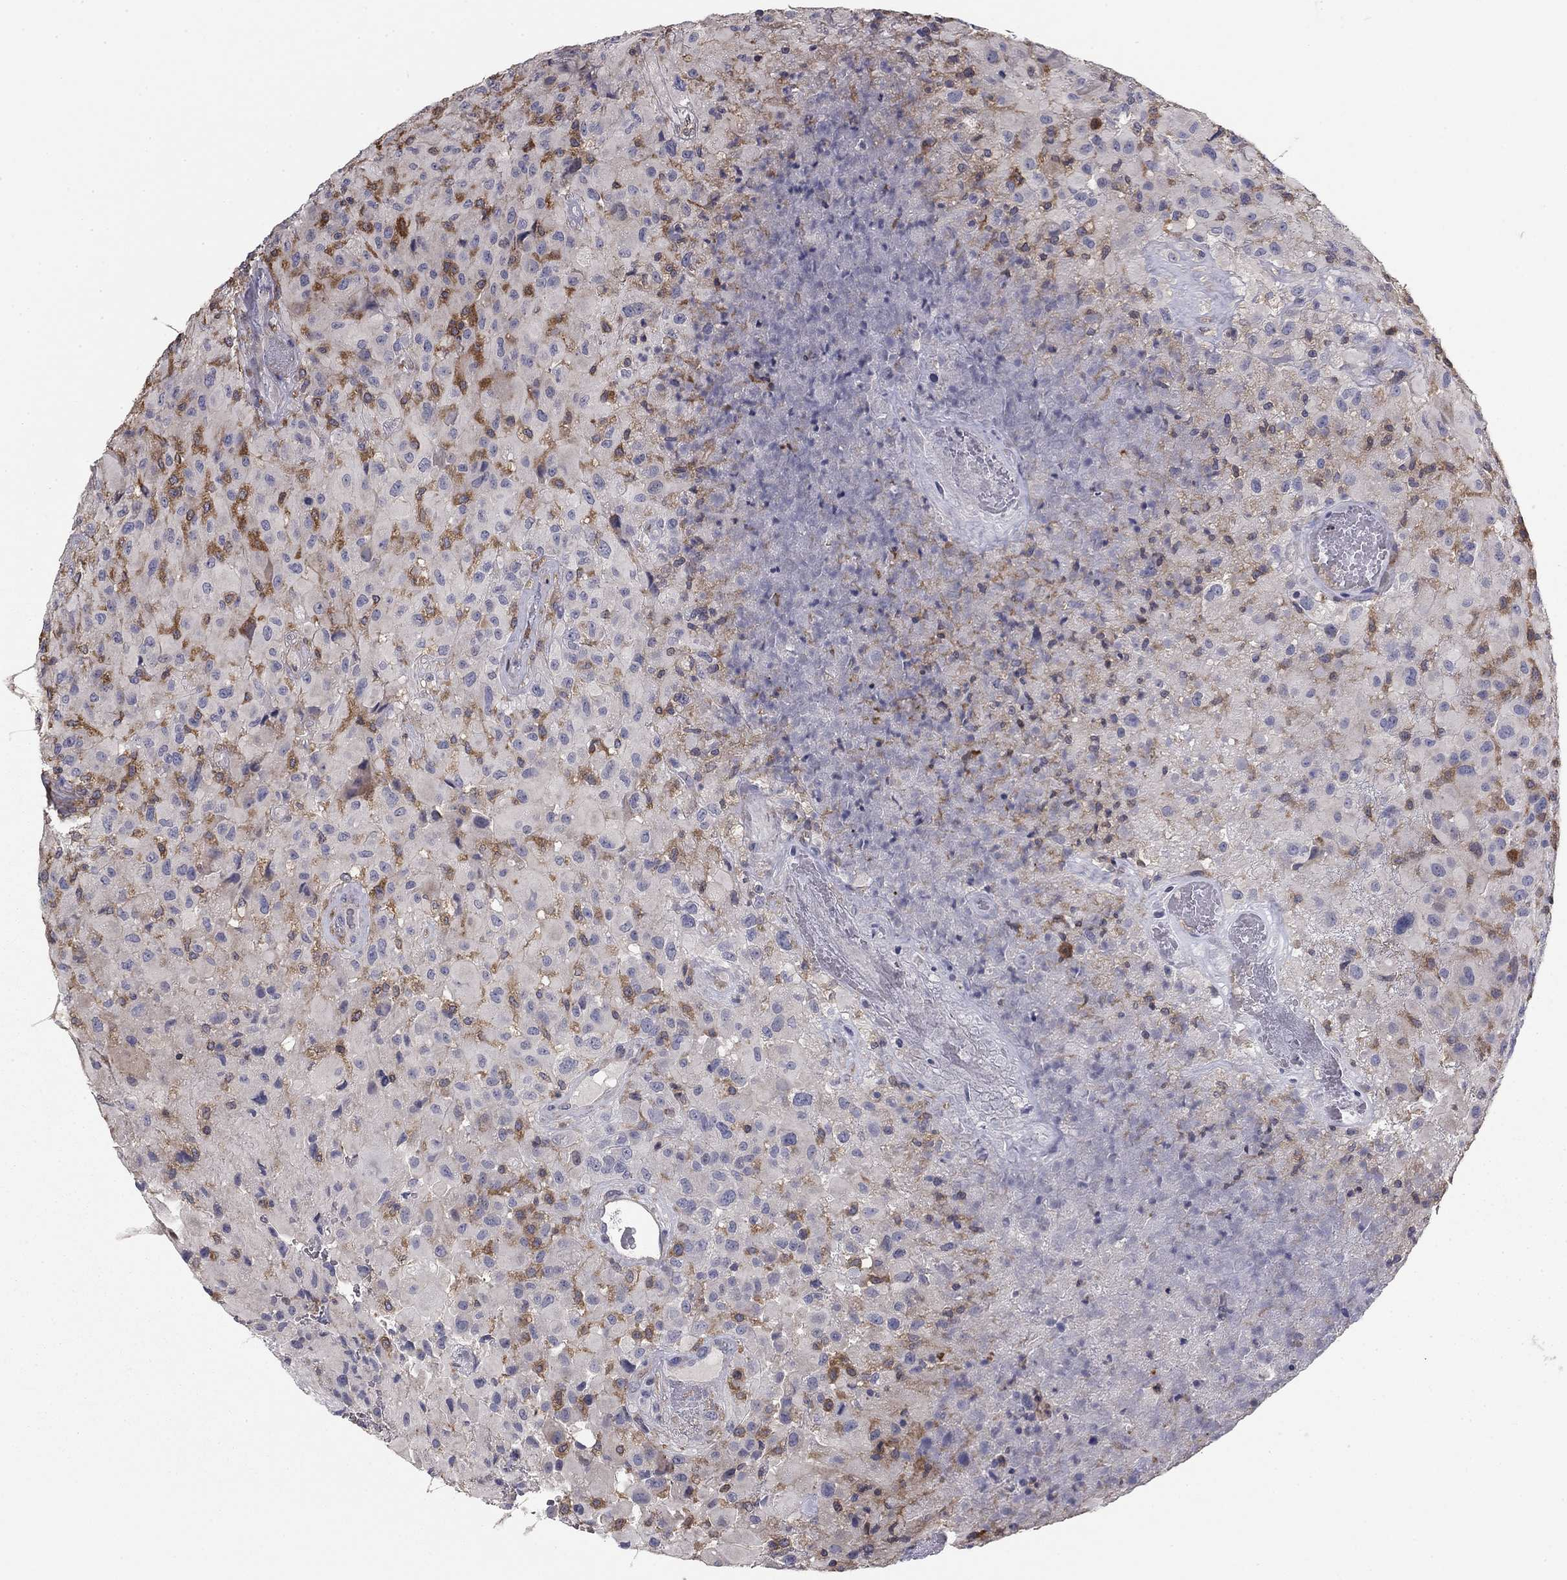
{"staining": {"intensity": "negative", "quantity": "none", "location": "none"}, "tissue": "glioma", "cell_type": "Tumor cells", "image_type": "cancer", "snomed": [{"axis": "morphology", "description": "Glioma, malignant, High grade"}, {"axis": "topography", "description": "Cerebral cortex"}], "caption": "IHC photomicrograph of human glioma stained for a protein (brown), which demonstrates no staining in tumor cells.", "gene": "PLCB2", "patient": {"sex": "male", "age": 35}}